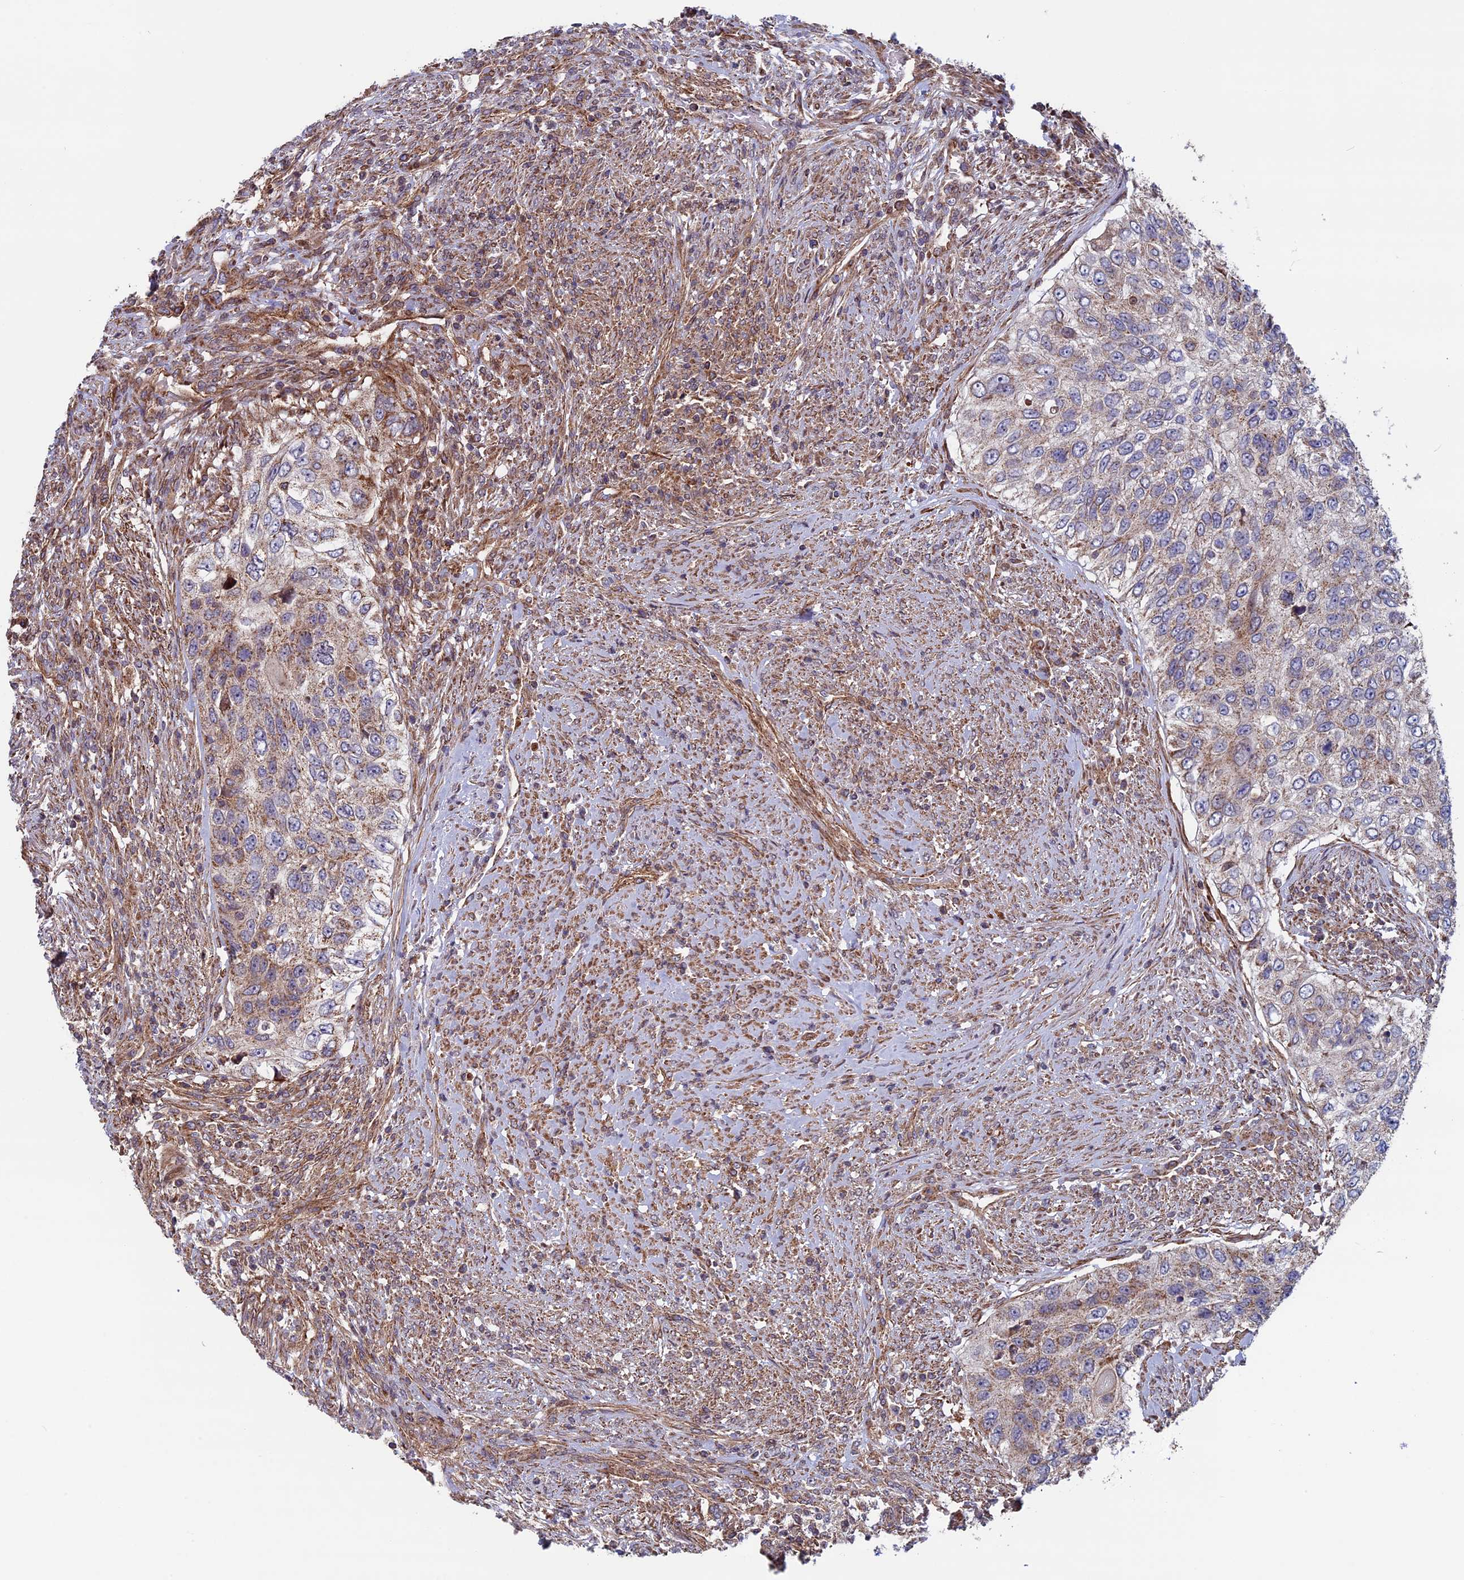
{"staining": {"intensity": "moderate", "quantity": ">75%", "location": "cytoplasmic/membranous"}, "tissue": "urothelial cancer", "cell_type": "Tumor cells", "image_type": "cancer", "snomed": [{"axis": "morphology", "description": "Urothelial carcinoma, High grade"}, {"axis": "topography", "description": "Urinary bladder"}], "caption": "A brown stain labels moderate cytoplasmic/membranous expression of a protein in urothelial cancer tumor cells.", "gene": "CCDC8", "patient": {"sex": "female", "age": 60}}